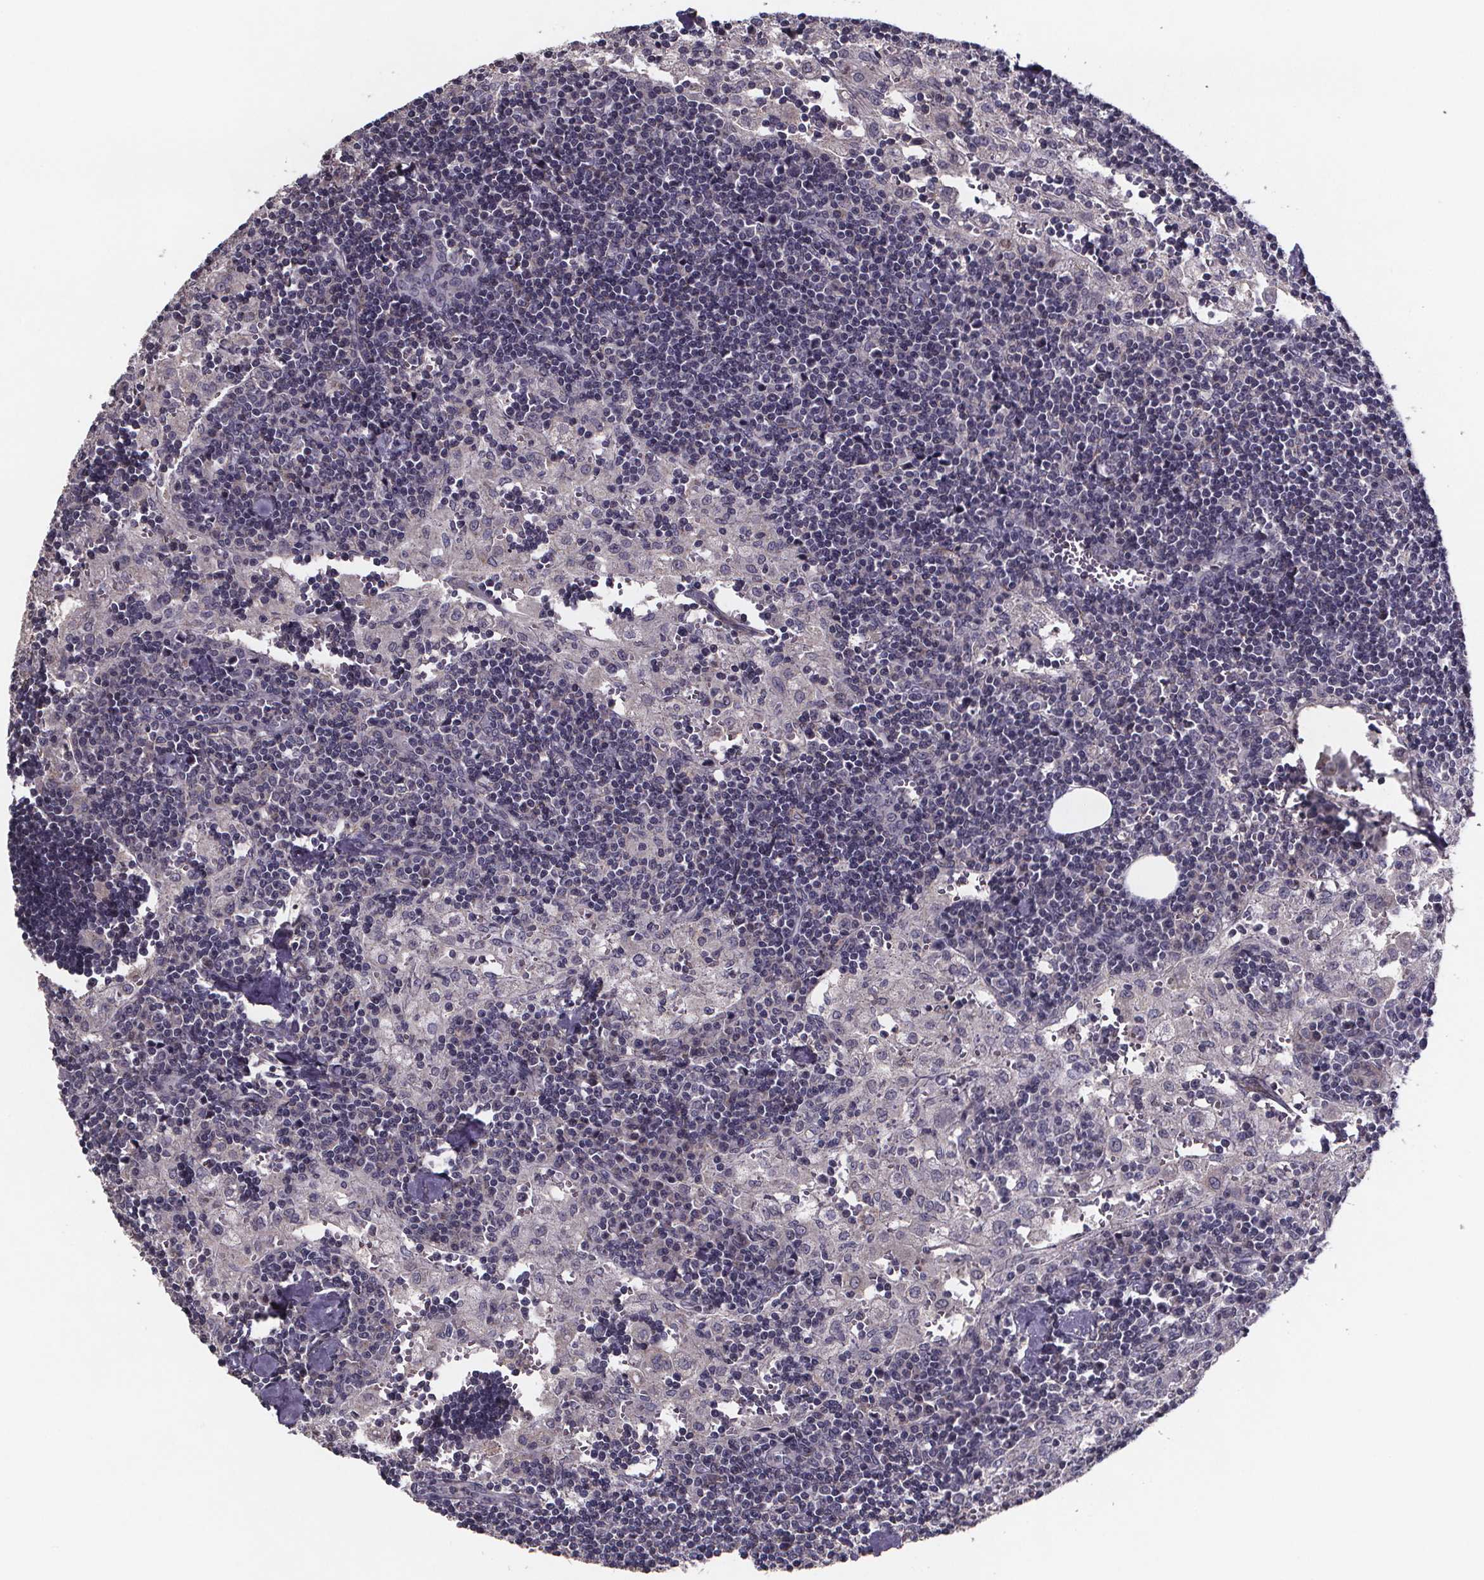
{"staining": {"intensity": "negative", "quantity": "none", "location": "none"}, "tissue": "lymph node", "cell_type": "Germinal center cells", "image_type": "normal", "snomed": [{"axis": "morphology", "description": "Normal tissue, NOS"}, {"axis": "topography", "description": "Lymph node"}], "caption": "Photomicrograph shows no protein positivity in germinal center cells of normal lymph node. (Brightfield microscopy of DAB (3,3'-diaminobenzidine) immunohistochemistry (IHC) at high magnification).", "gene": "PALLD", "patient": {"sex": "male", "age": 55}}